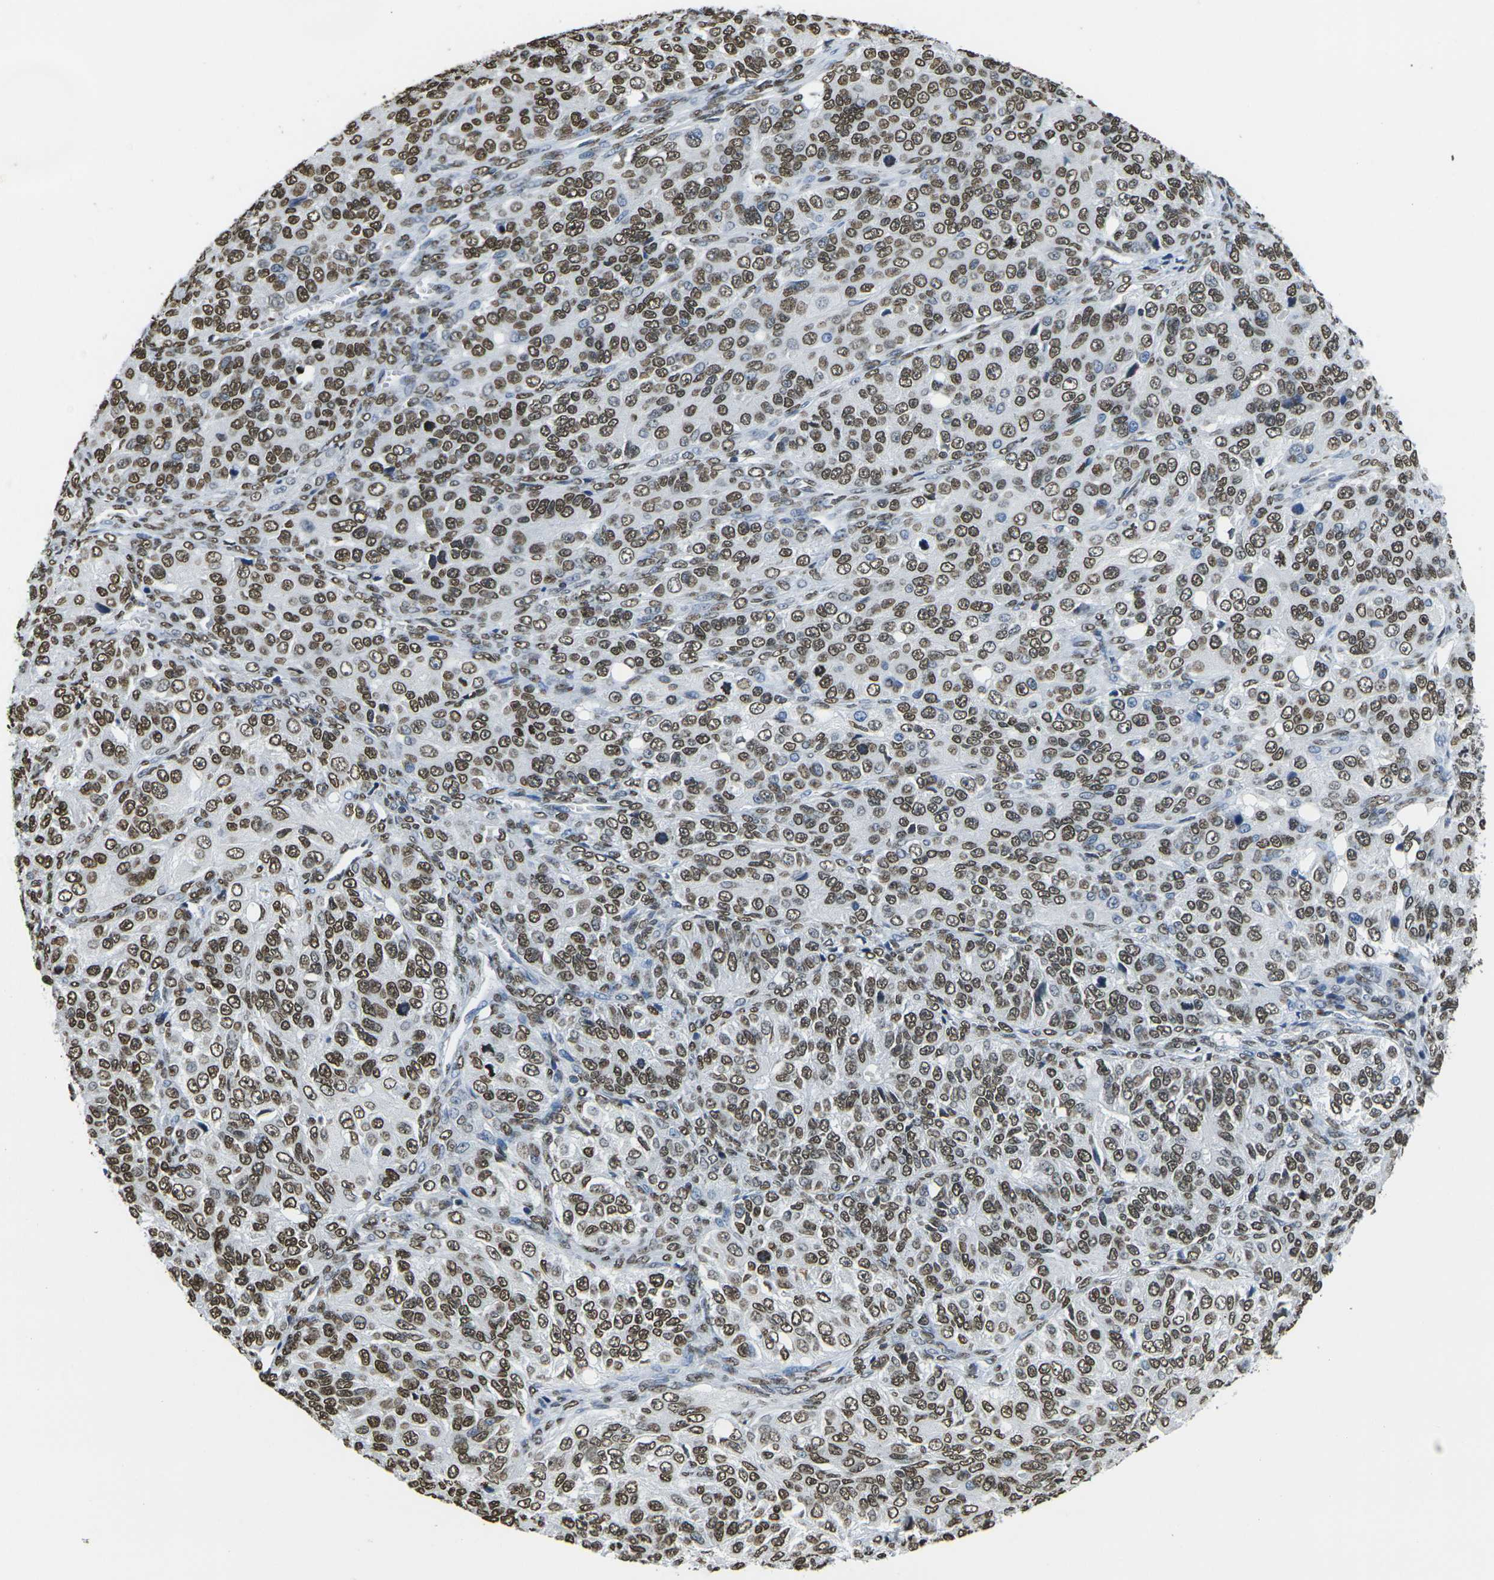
{"staining": {"intensity": "strong", "quantity": ">75%", "location": "nuclear"}, "tissue": "ovarian cancer", "cell_type": "Tumor cells", "image_type": "cancer", "snomed": [{"axis": "morphology", "description": "Carcinoma, endometroid"}, {"axis": "topography", "description": "Ovary"}], "caption": "Brown immunohistochemical staining in endometroid carcinoma (ovarian) demonstrates strong nuclear expression in about >75% of tumor cells.", "gene": "DRAXIN", "patient": {"sex": "female", "age": 51}}